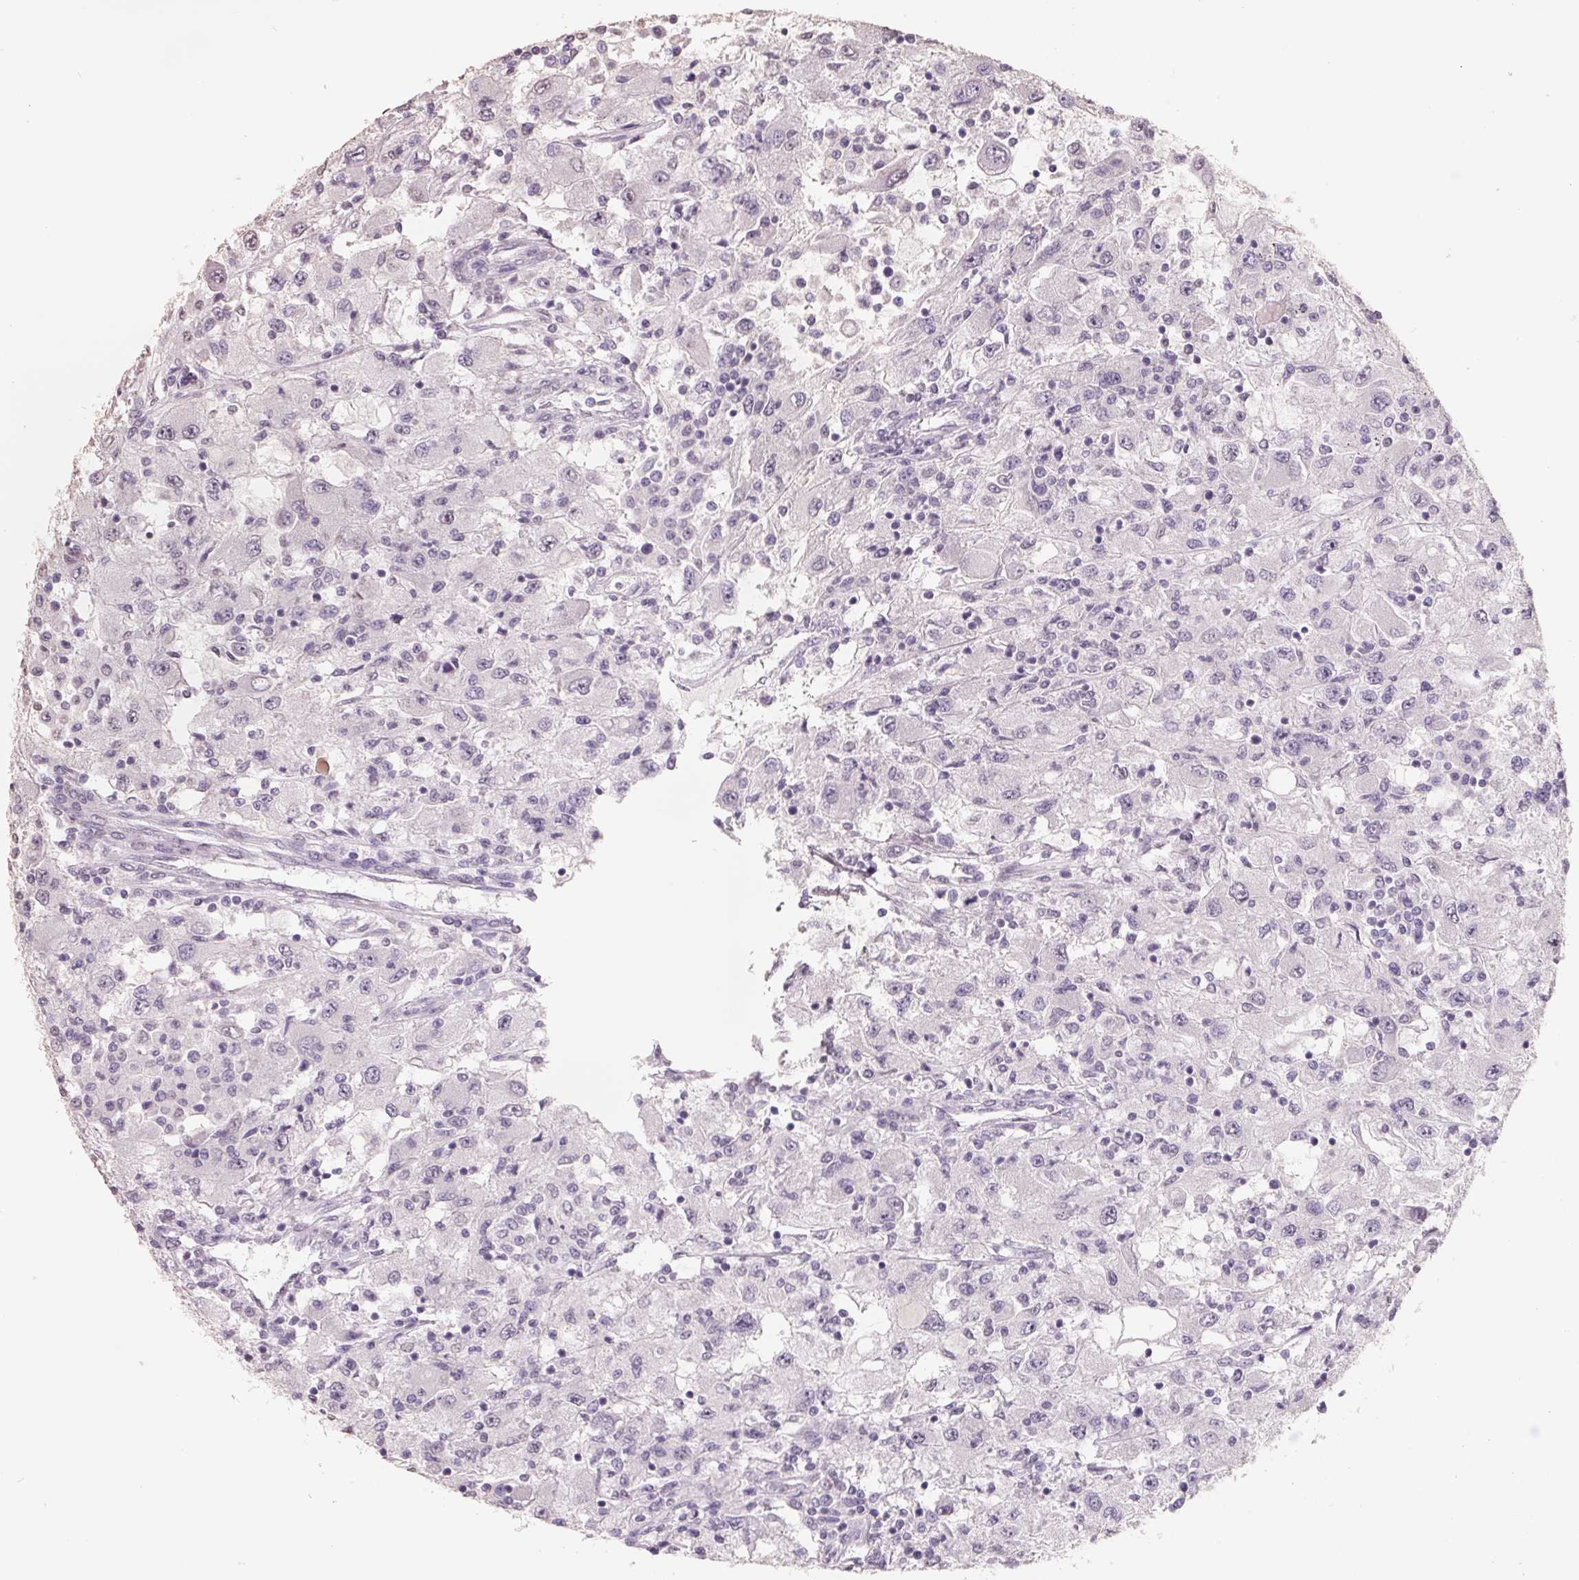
{"staining": {"intensity": "negative", "quantity": "none", "location": "none"}, "tissue": "renal cancer", "cell_type": "Tumor cells", "image_type": "cancer", "snomed": [{"axis": "morphology", "description": "Adenocarcinoma, NOS"}, {"axis": "topography", "description": "Kidney"}], "caption": "Human renal cancer stained for a protein using IHC reveals no expression in tumor cells.", "gene": "FTCD", "patient": {"sex": "female", "age": 67}}